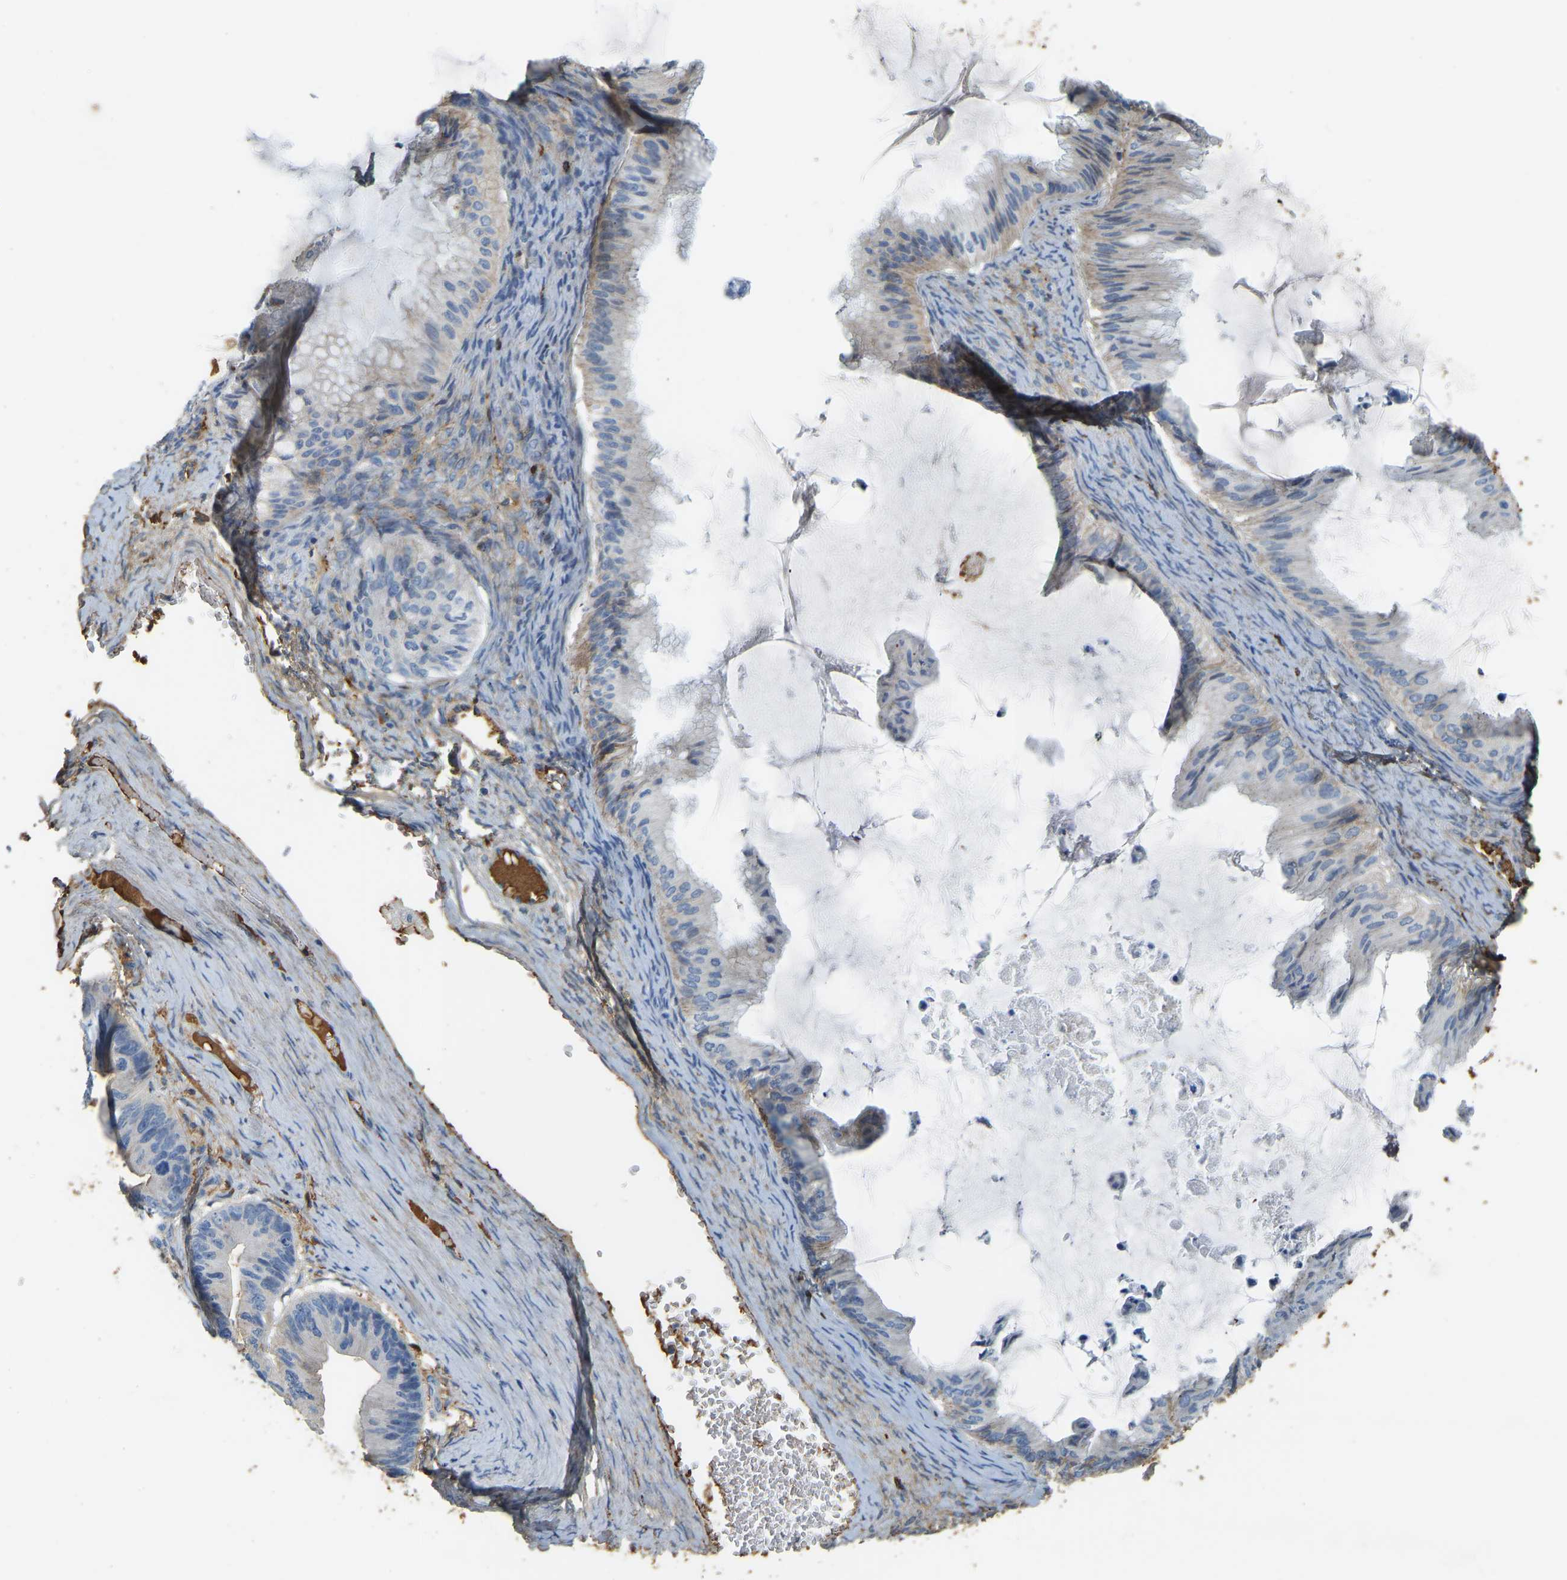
{"staining": {"intensity": "negative", "quantity": "none", "location": "none"}, "tissue": "ovarian cancer", "cell_type": "Tumor cells", "image_type": "cancer", "snomed": [{"axis": "morphology", "description": "Cystadenocarcinoma, mucinous, NOS"}, {"axis": "topography", "description": "Ovary"}], "caption": "Tumor cells show no significant positivity in ovarian mucinous cystadenocarcinoma.", "gene": "THBS4", "patient": {"sex": "female", "age": 61}}